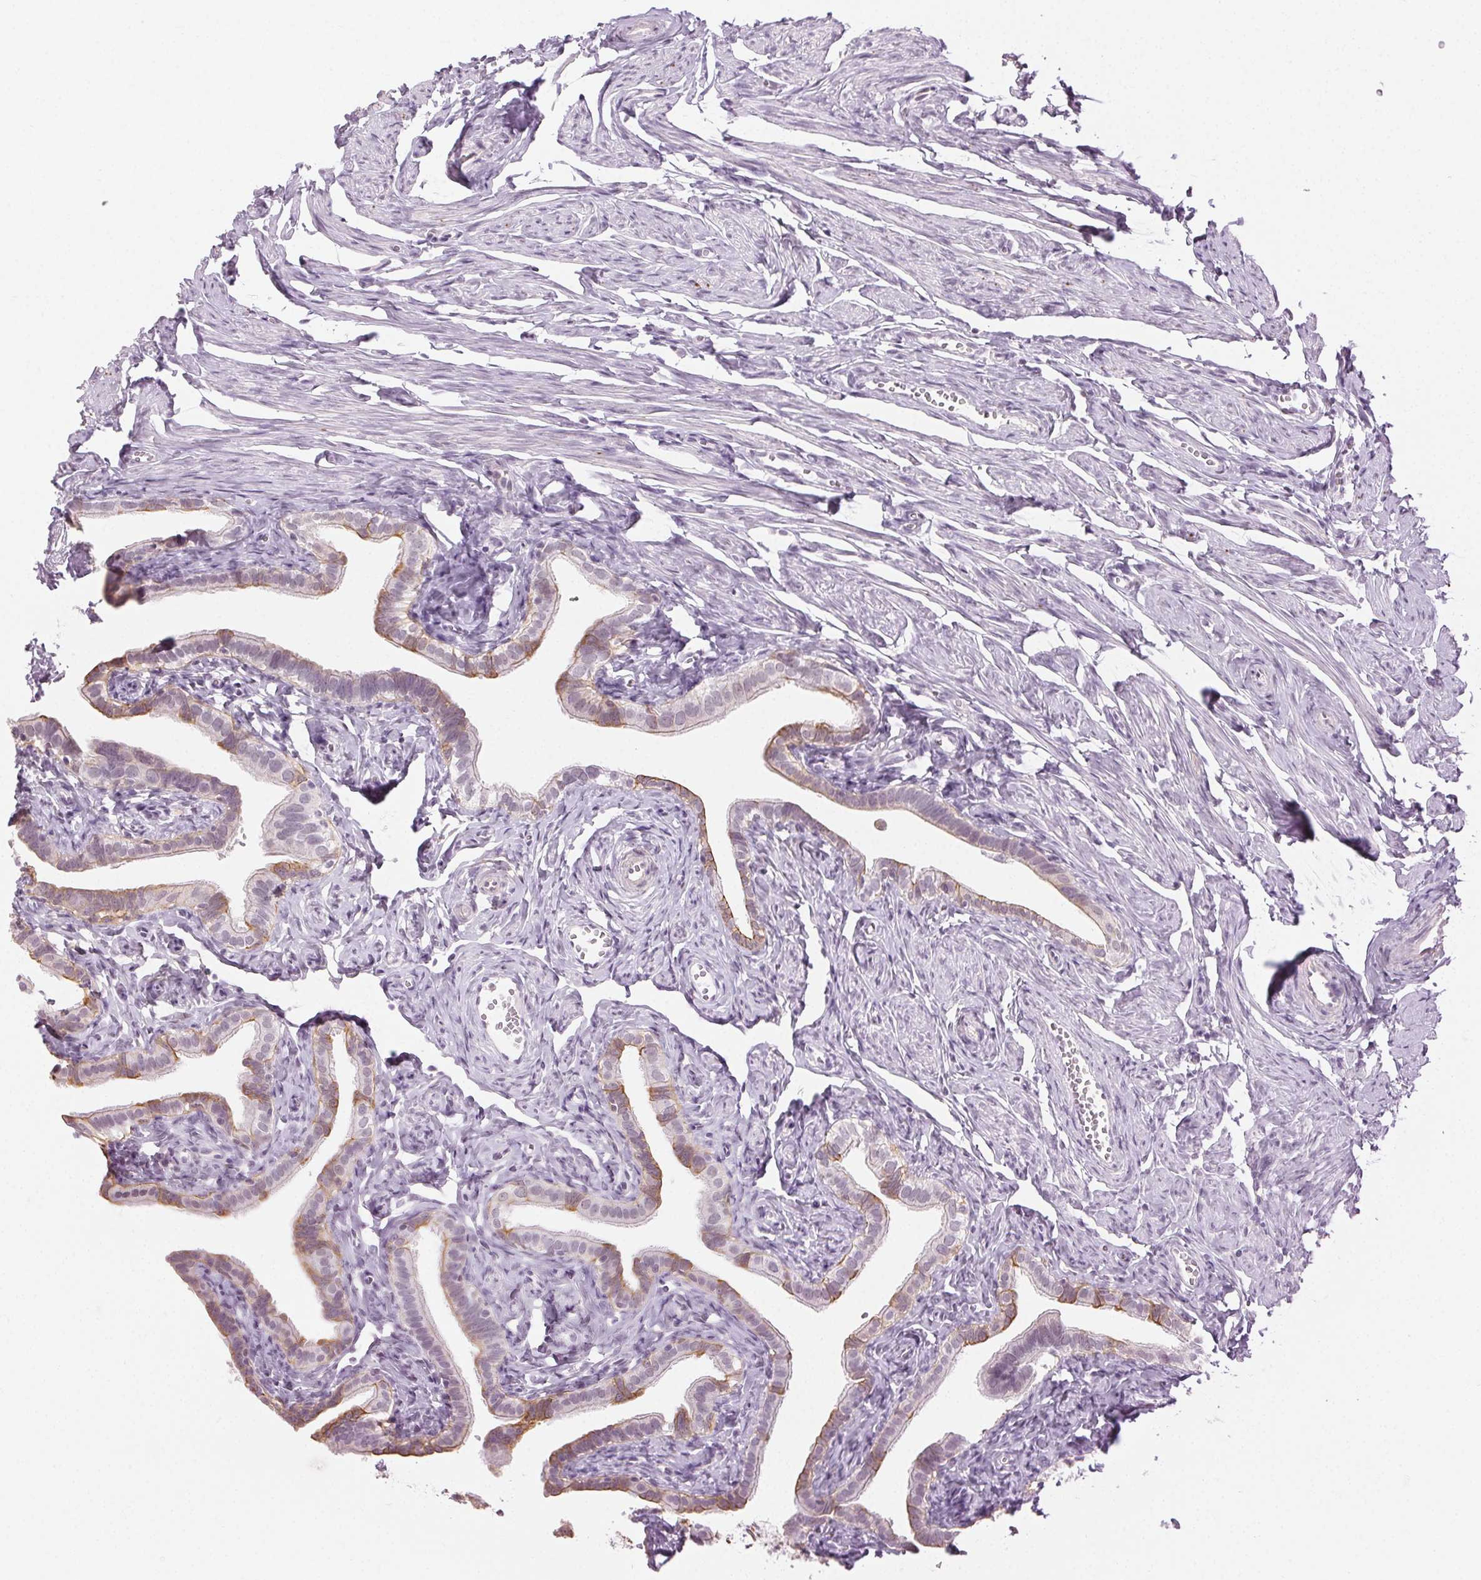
{"staining": {"intensity": "weak", "quantity": "25%-75%", "location": "cytoplasmic/membranous"}, "tissue": "fallopian tube", "cell_type": "Glandular cells", "image_type": "normal", "snomed": [{"axis": "morphology", "description": "Normal tissue, NOS"}, {"axis": "topography", "description": "Fallopian tube"}], "caption": "The histopathology image reveals a brown stain indicating the presence of a protein in the cytoplasmic/membranous of glandular cells in fallopian tube. The staining was performed using DAB (3,3'-diaminobenzidine) to visualize the protein expression in brown, while the nuclei were stained in blue with hematoxylin (Magnification: 20x).", "gene": "AIF1L", "patient": {"sex": "female", "age": 41}}